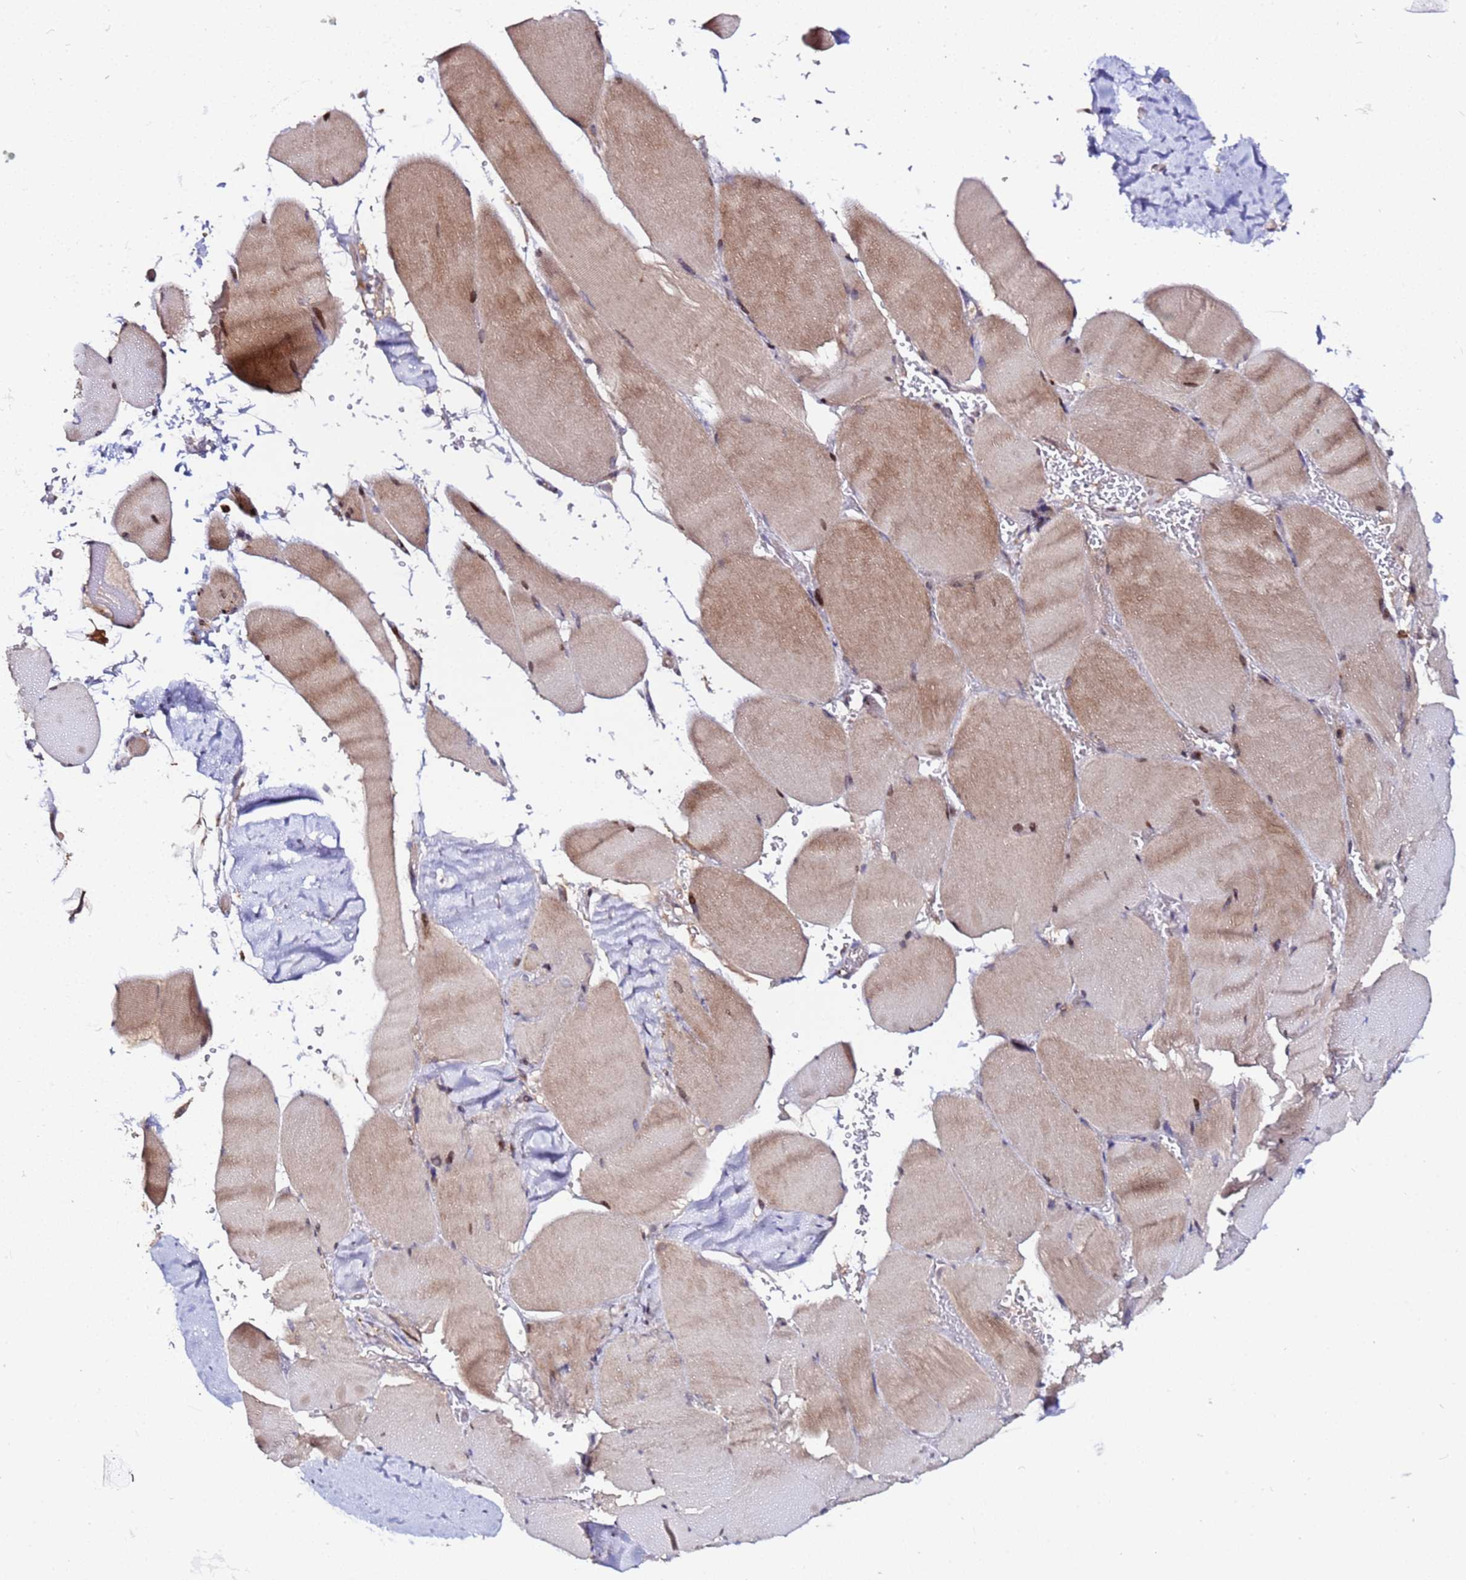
{"staining": {"intensity": "moderate", "quantity": "25%-75%", "location": "cytoplasmic/membranous,nuclear"}, "tissue": "skeletal muscle", "cell_type": "Myocytes", "image_type": "normal", "snomed": [{"axis": "morphology", "description": "Normal tissue, NOS"}, {"axis": "topography", "description": "Skeletal muscle"}, {"axis": "topography", "description": "Head-Neck"}], "caption": "Immunohistochemistry (IHC) photomicrograph of unremarkable skeletal muscle stained for a protein (brown), which reveals medium levels of moderate cytoplasmic/membranous,nuclear expression in about 25%-75% of myocytes.", "gene": "PLXDC2", "patient": {"sex": "male", "age": 66}}